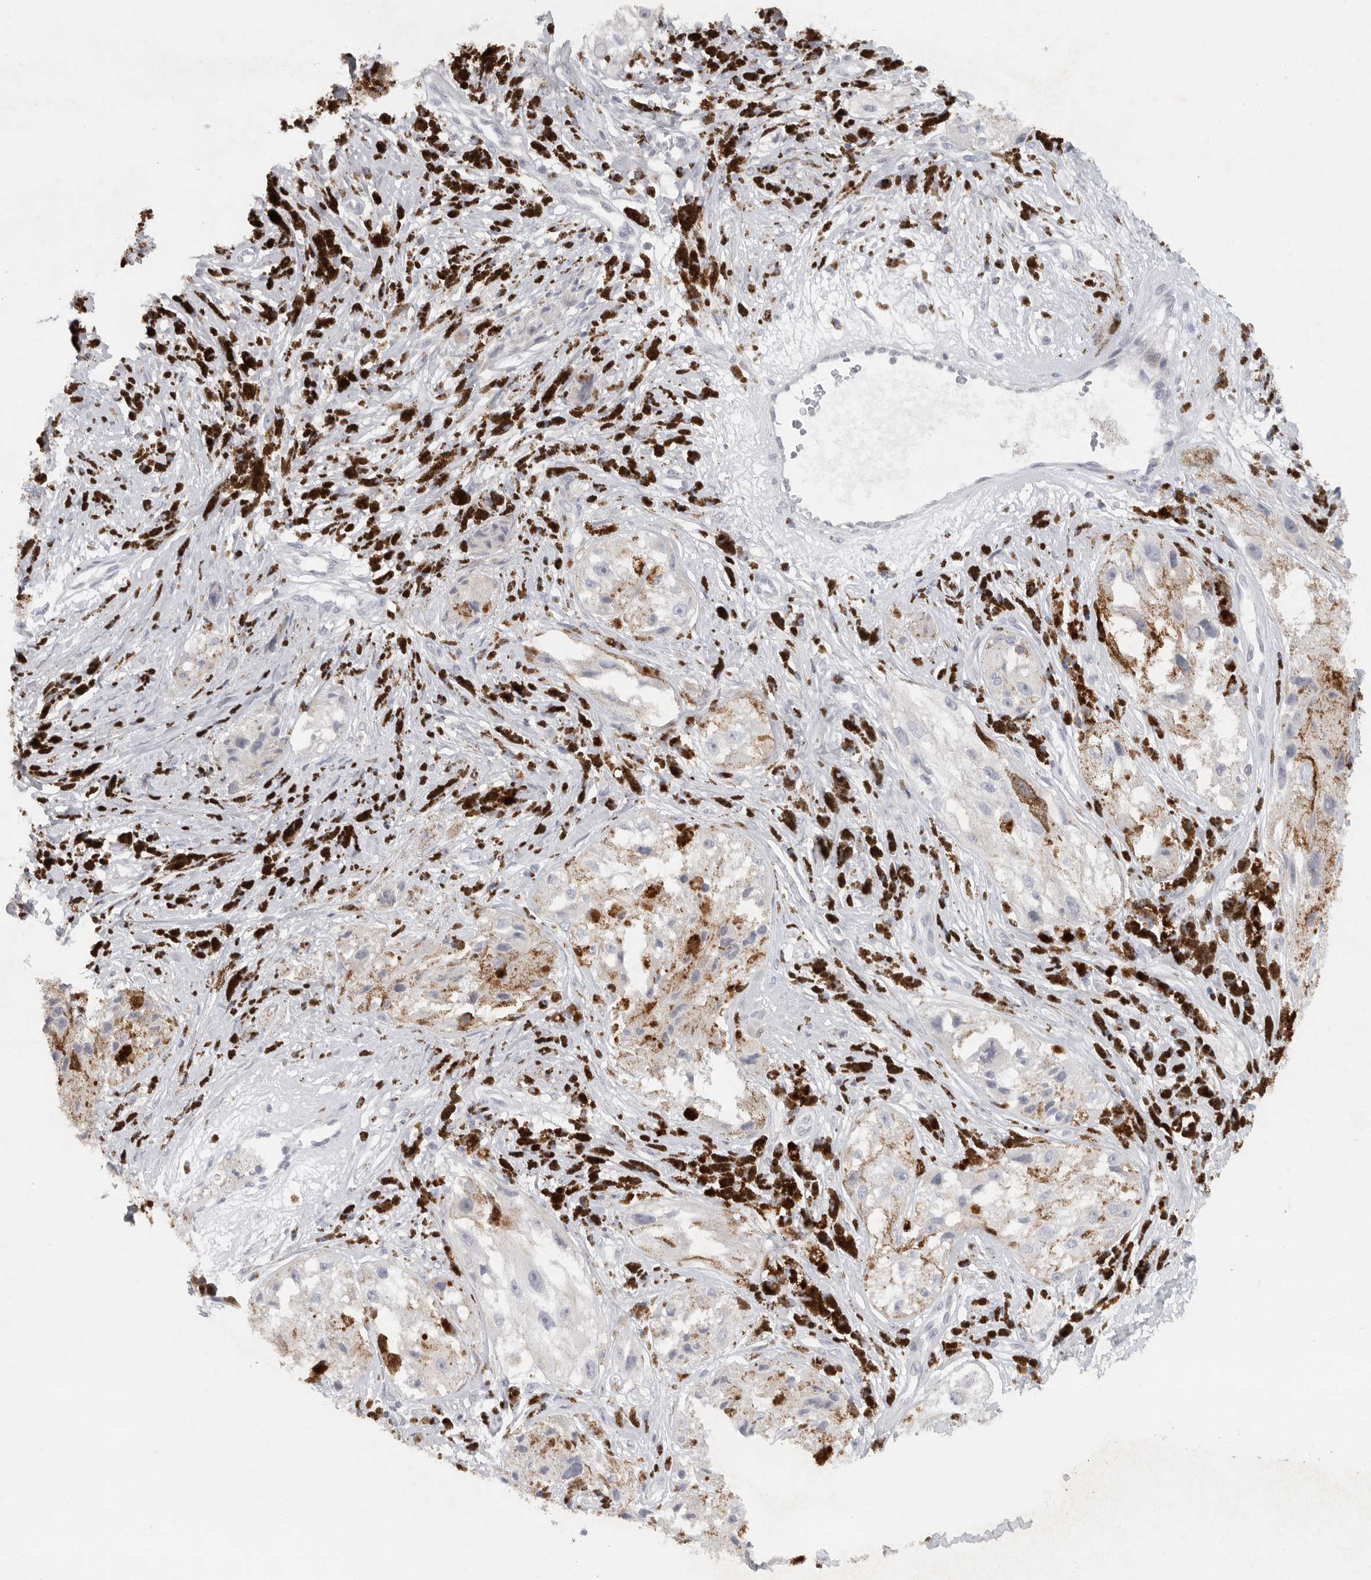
{"staining": {"intensity": "weak", "quantity": "25%-75%", "location": "cytoplasmic/membranous"}, "tissue": "melanoma", "cell_type": "Tumor cells", "image_type": "cancer", "snomed": [{"axis": "morphology", "description": "Malignant melanoma, NOS"}, {"axis": "topography", "description": "Skin"}], "caption": "Tumor cells reveal low levels of weak cytoplasmic/membranous expression in approximately 25%-75% of cells in melanoma.", "gene": "TMEM69", "patient": {"sex": "male", "age": 88}}